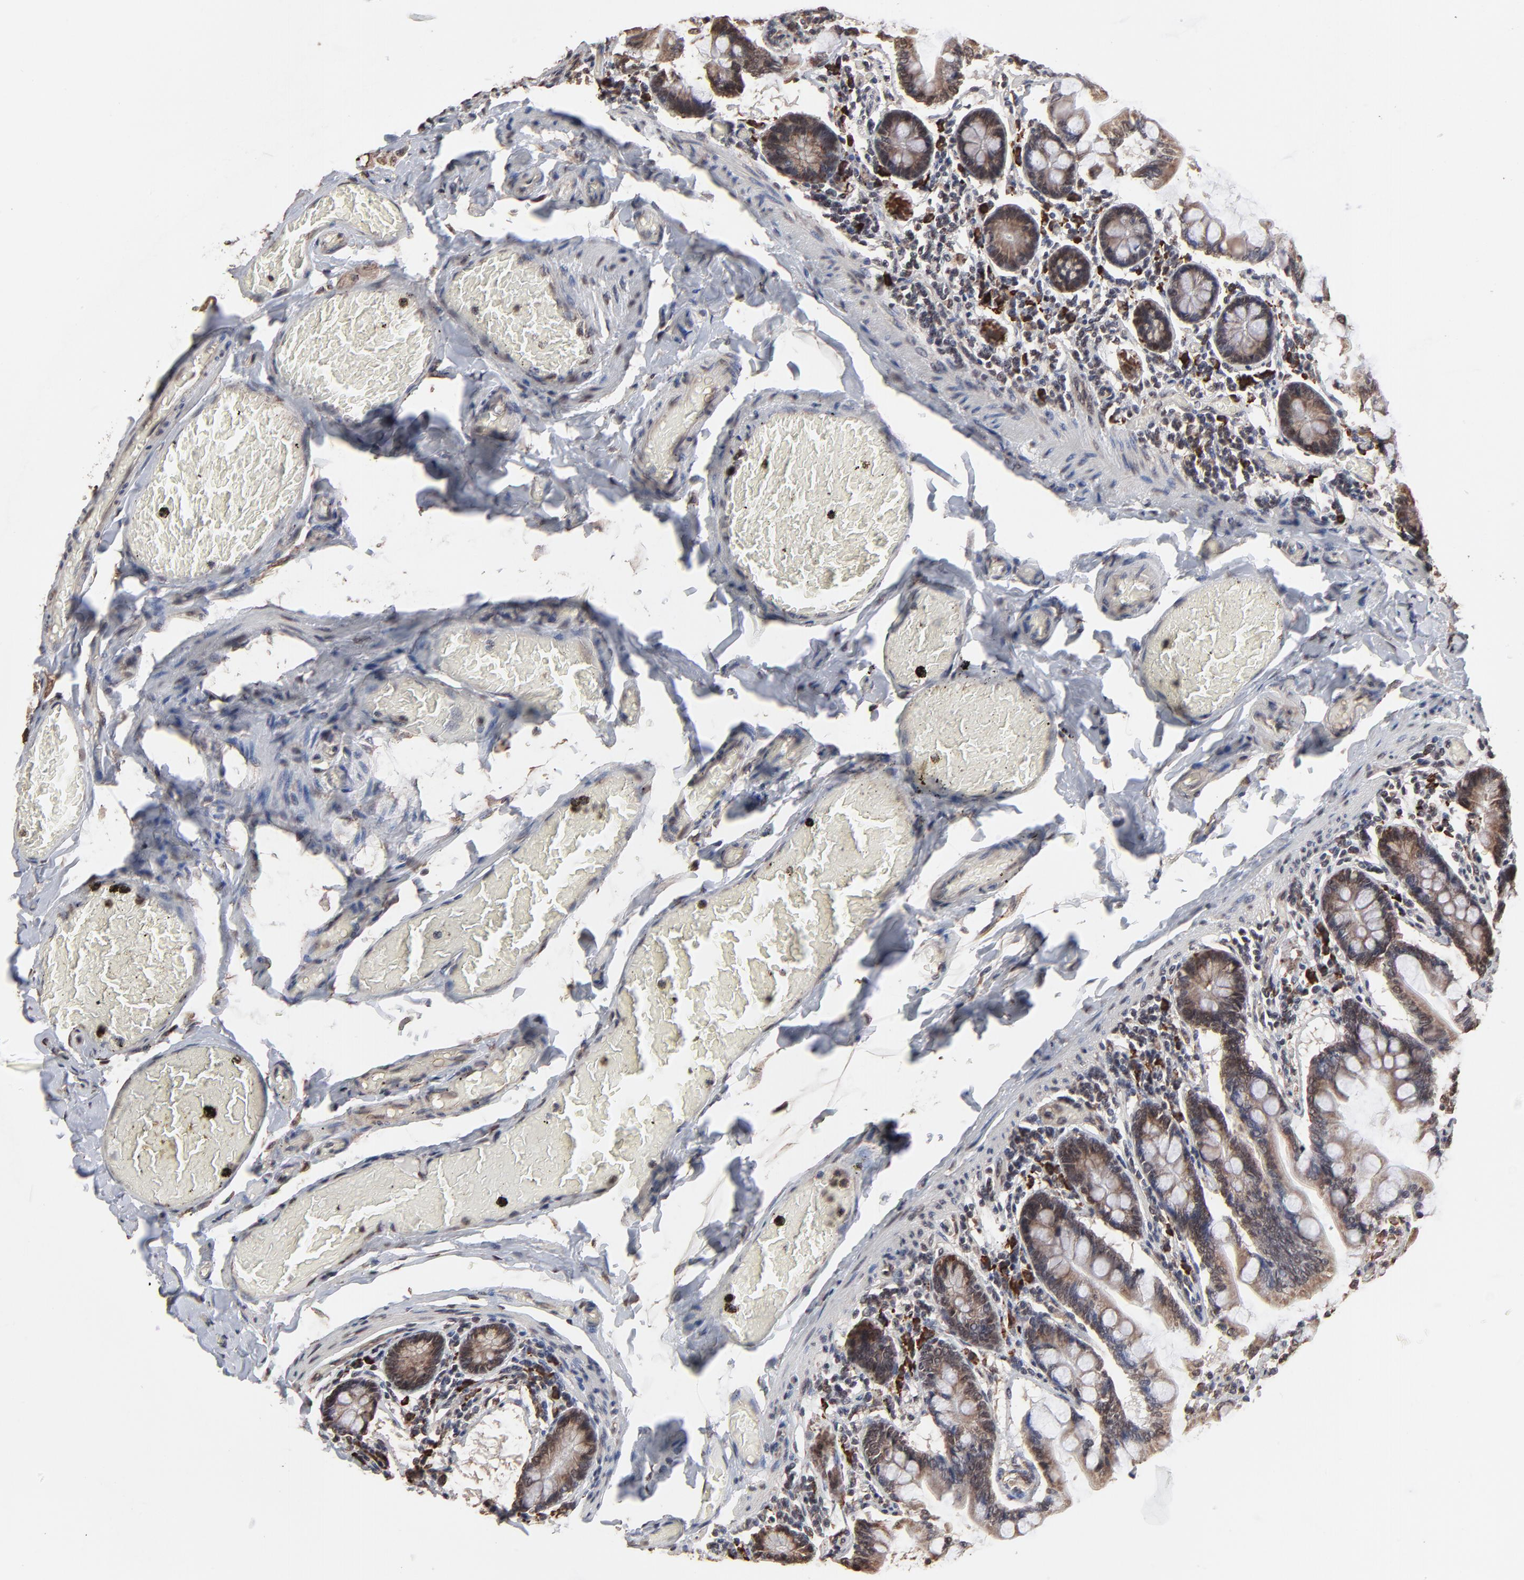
{"staining": {"intensity": "moderate", "quantity": ">75%", "location": "cytoplasmic/membranous"}, "tissue": "small intestine", "cell_type": "Glandular cells", "image_type": "normal", "snomed": [{"axis": "morphology", "description": "Normal tissue, NOS"}, {"axis": "topography", "description": "Small intestine"}], "caption": "Glandular cells reveal moderate cytoplasmic/membranous expression in approximately >75% of cells in benign small intestine.", "gene": "CHM", "patient": {"sex": "male", "age": 41}}